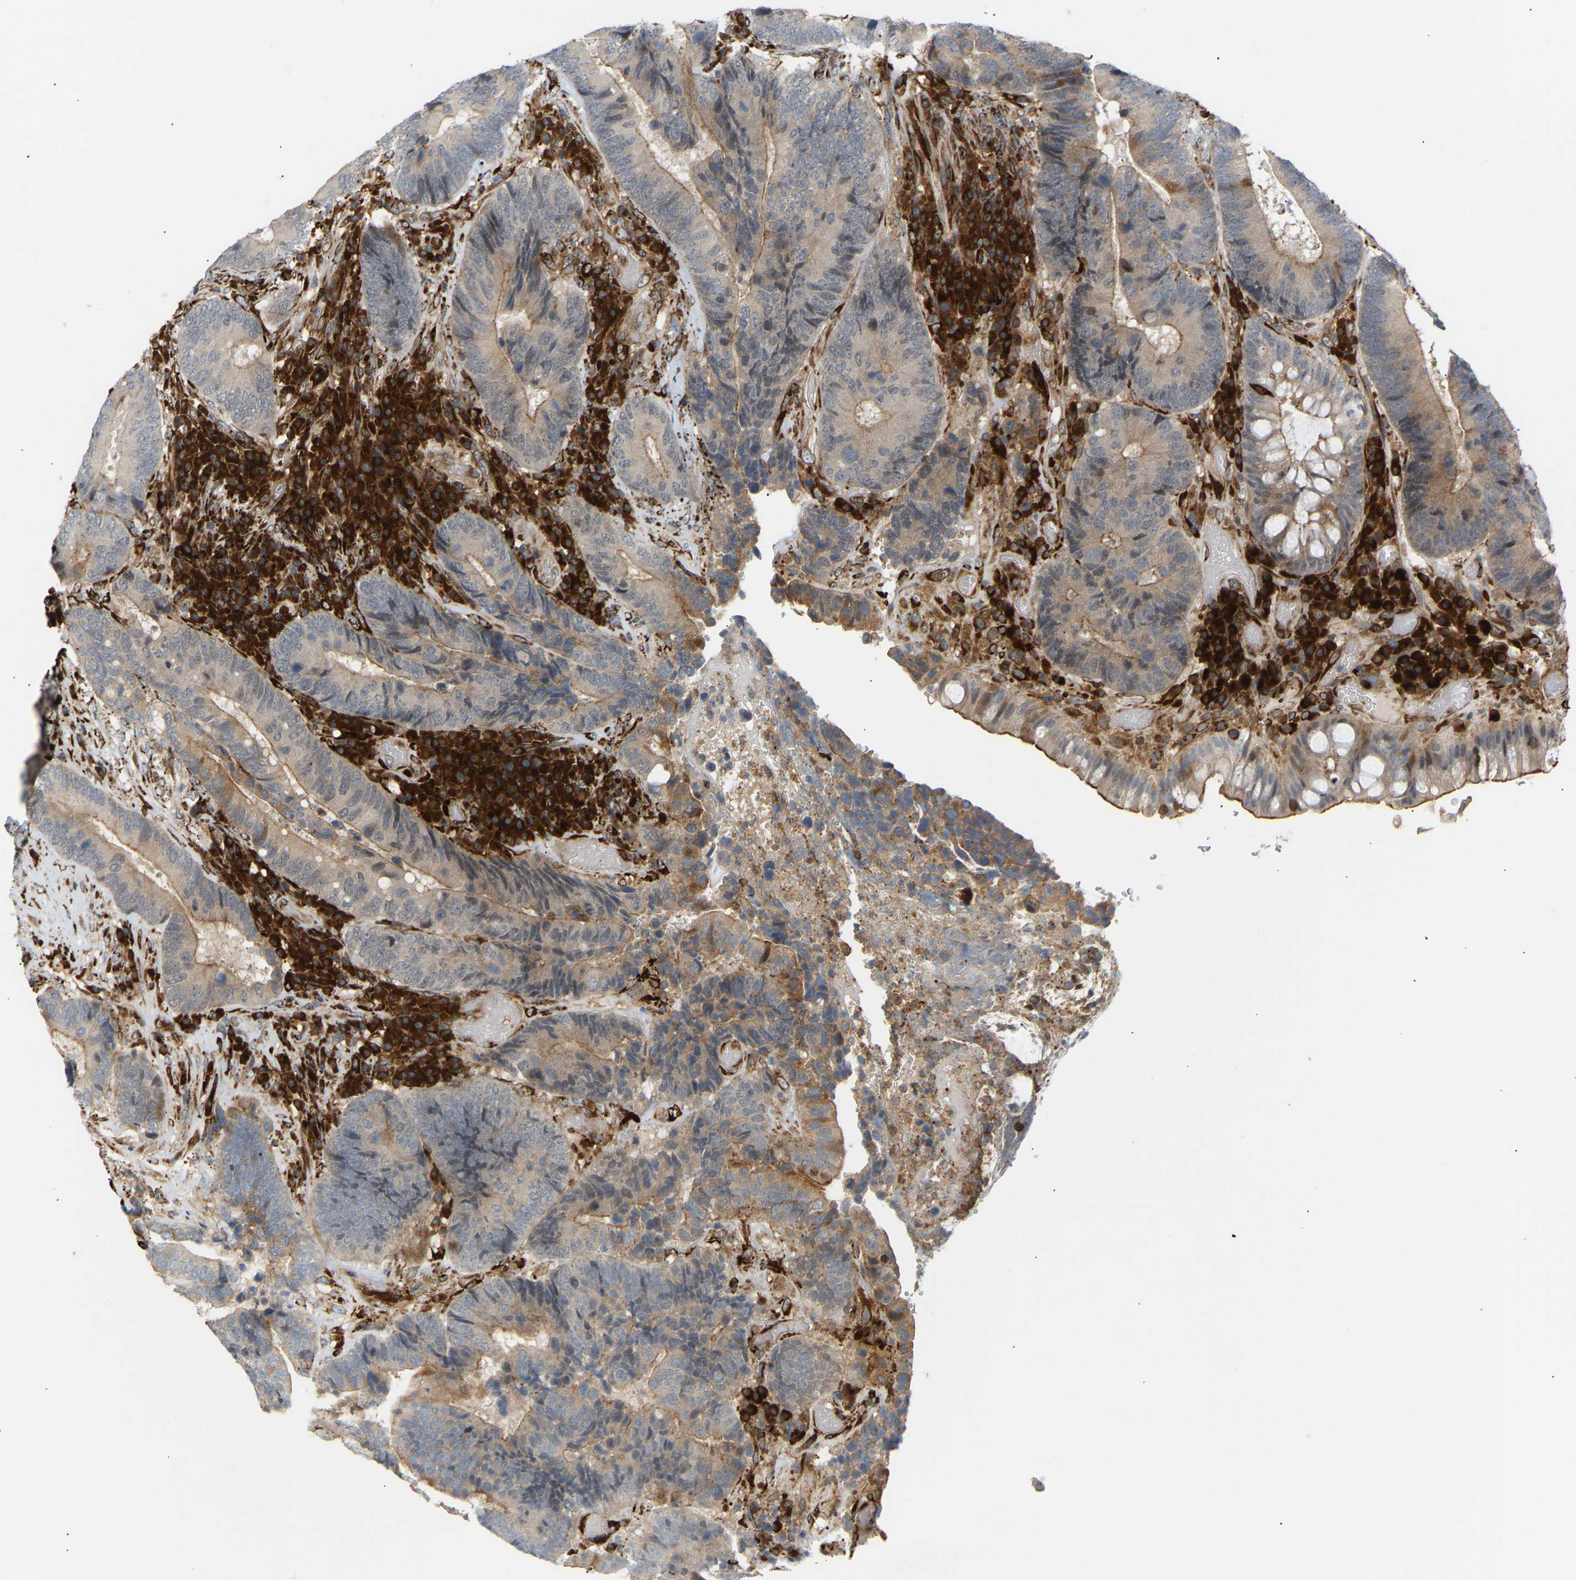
{"staining": {"intensity": "moderate", "quantity": "25%-75%", "location": "cytoplasmic/membranous"}, "tissue": "colorectal cancer", "cell_type": "Tumor cells", "image_type": "cancer", "snomed": [{"axis": "morphology", "description": "Adenocarcinoma, NOS"}, {"axis": "topography", "description": "Rectum"}], "caption": "Human colorectal adenocarcinoma stained with a protein marker reveals moderate staining in tumor cells.", "gene": "PLCG2", "patient": {"sex": "female", "age": 89}}